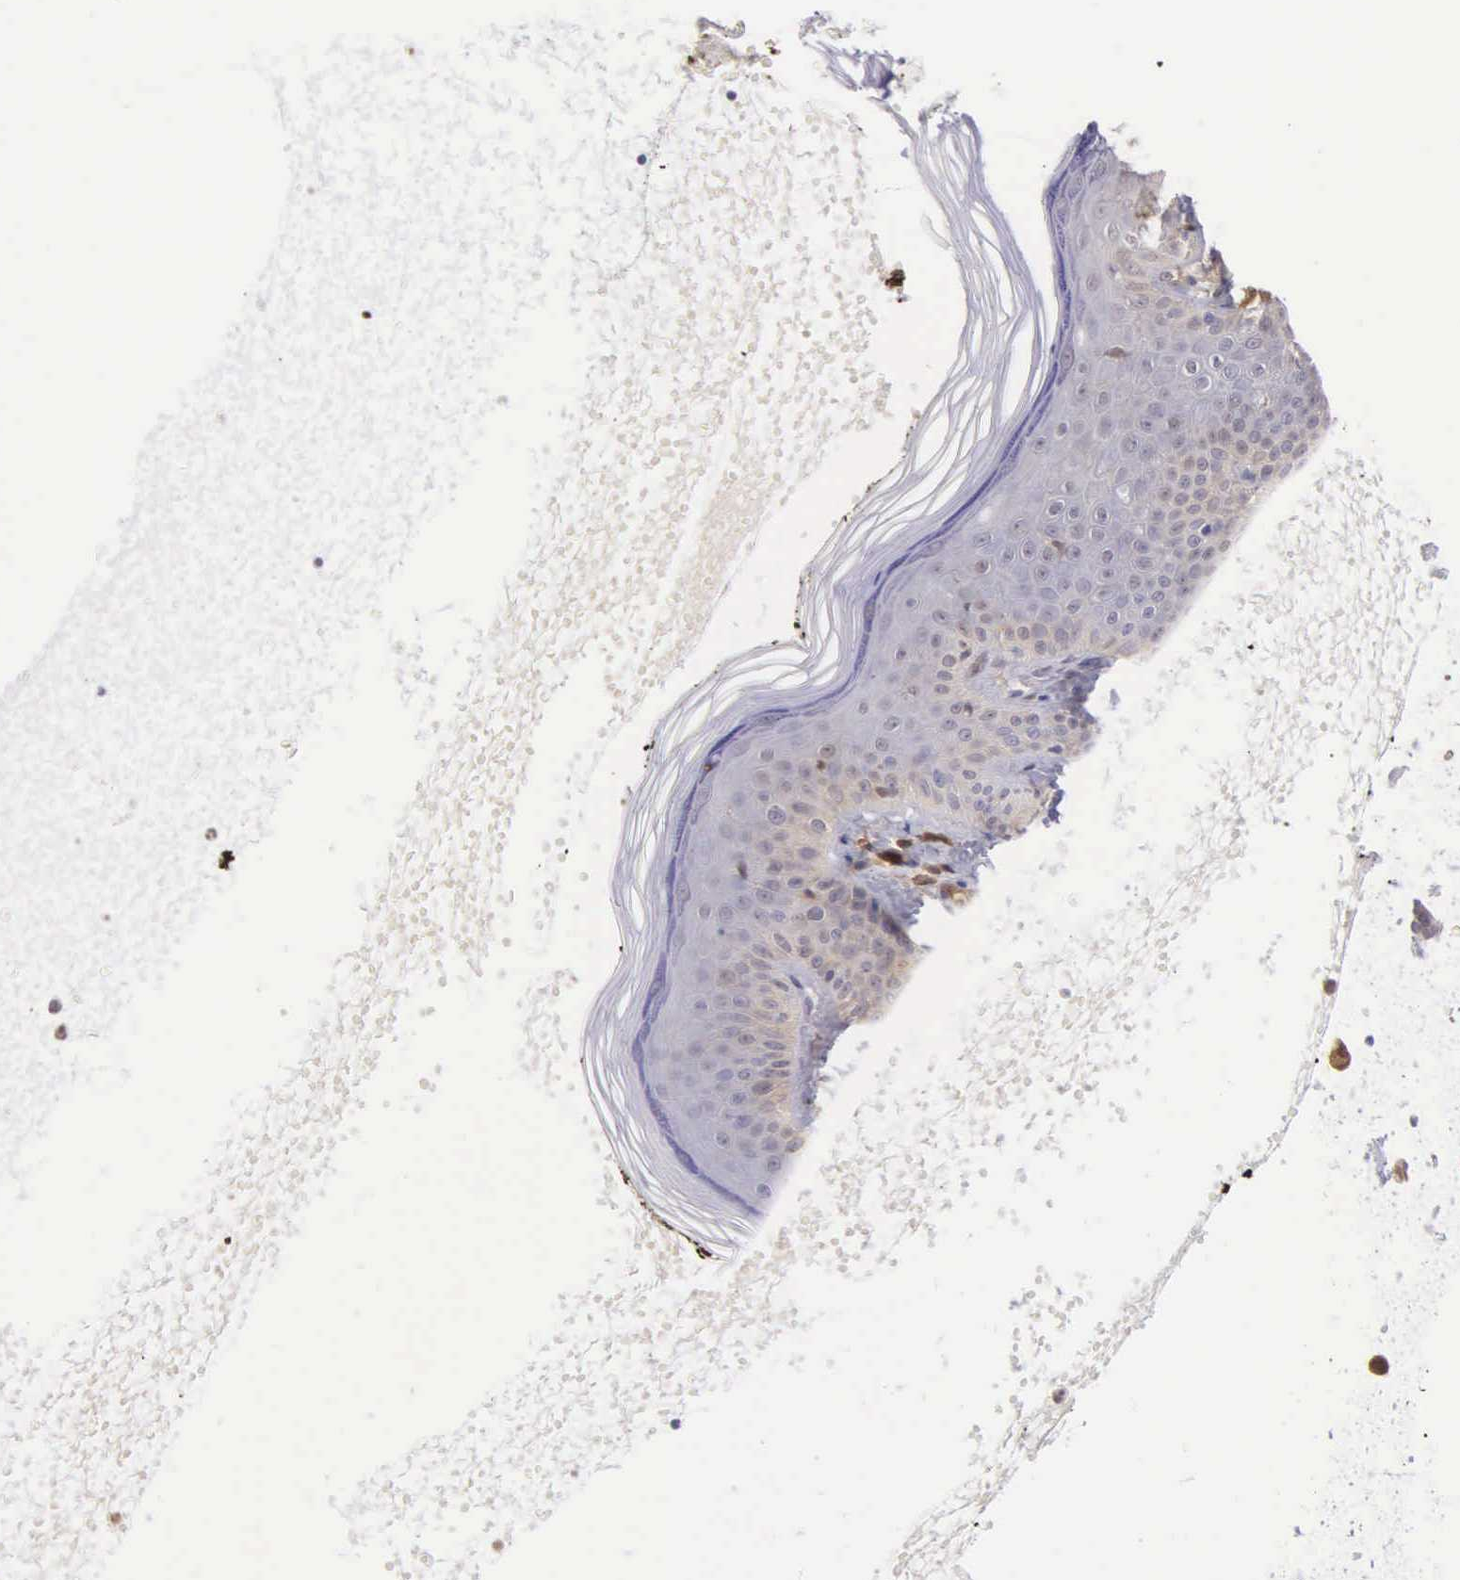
{"staining": {"intensity": "negative", "quantity": "none", "location": "none"}, "tissue": "skin", "cell_type": "Fibroblasts", "image_type": "normal", "snomed": [{"axis": "morphology", "description": "Normal tissue, NOS"}, {"axis": "topography", "description": "Skin"}], "caption": "A high-resolution photomicrograph shows IHC staining of normal skin, which exhibits no significant positivity in fibroblasts.", "gene": "BID", "patient": {"sex": "female", "age": 15}}